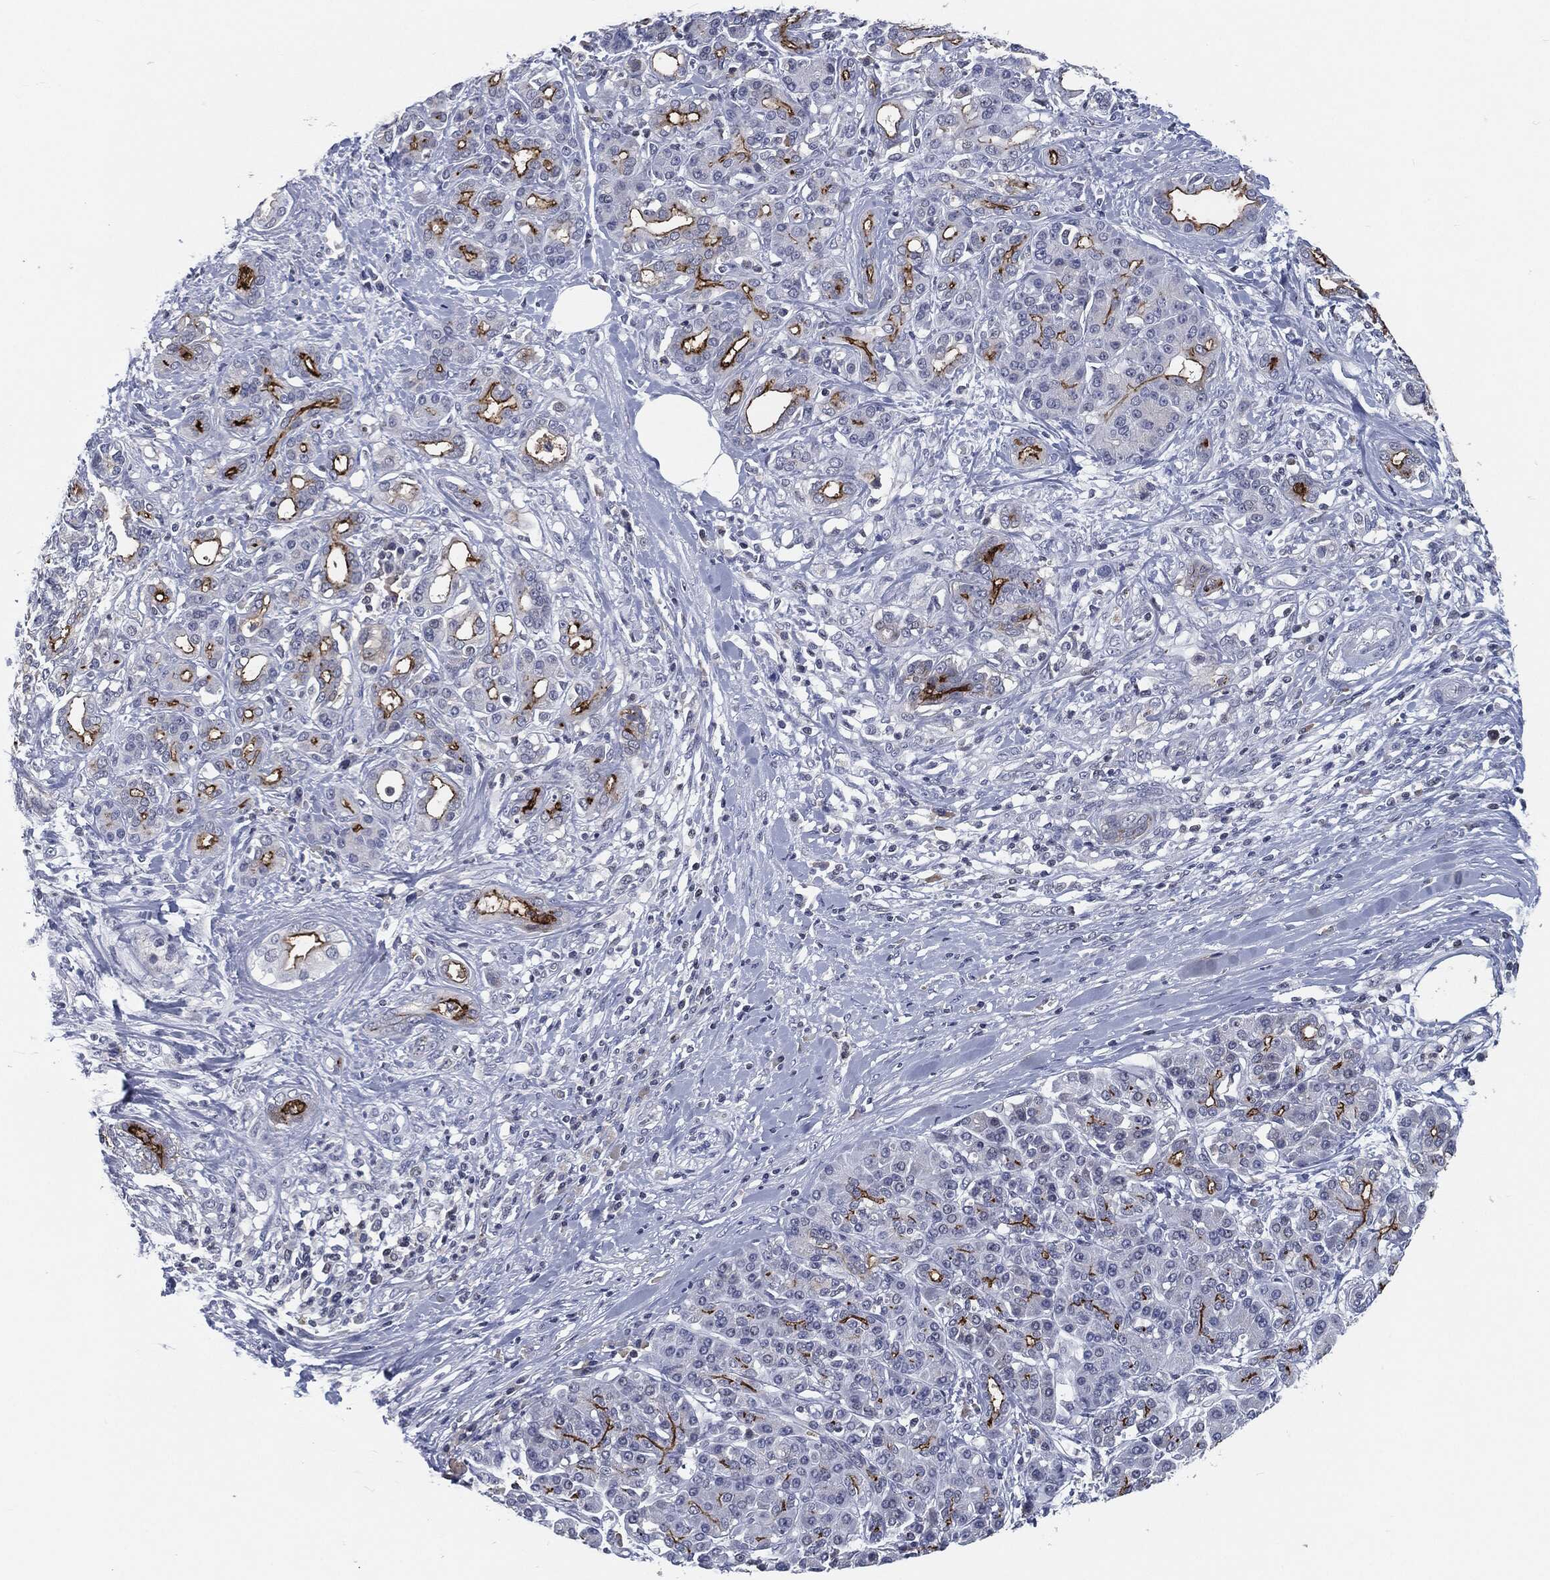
{"staining": {"intensity": "strong", "quantity": "25%-75%", "location": "cytoplasmic/membranous"}, "tissue": "pancreatic cancer", "cell_type": "Tumor cells", "image_type": "cancer", "snomed": [{"axis": "morphology", "description": "Adenocarcinoma, NOS"}, {"axis": "topography", "description": "Pancreas"}], "caption": "Immunohistochemical staining of pancreatic adenocarcinoma reveals strong cytoplasmic/membranous protein positivity in about 25%-75% of tumor cells.", "gene": "PROM1", "patient": {"sex": "female", "age": 56}}